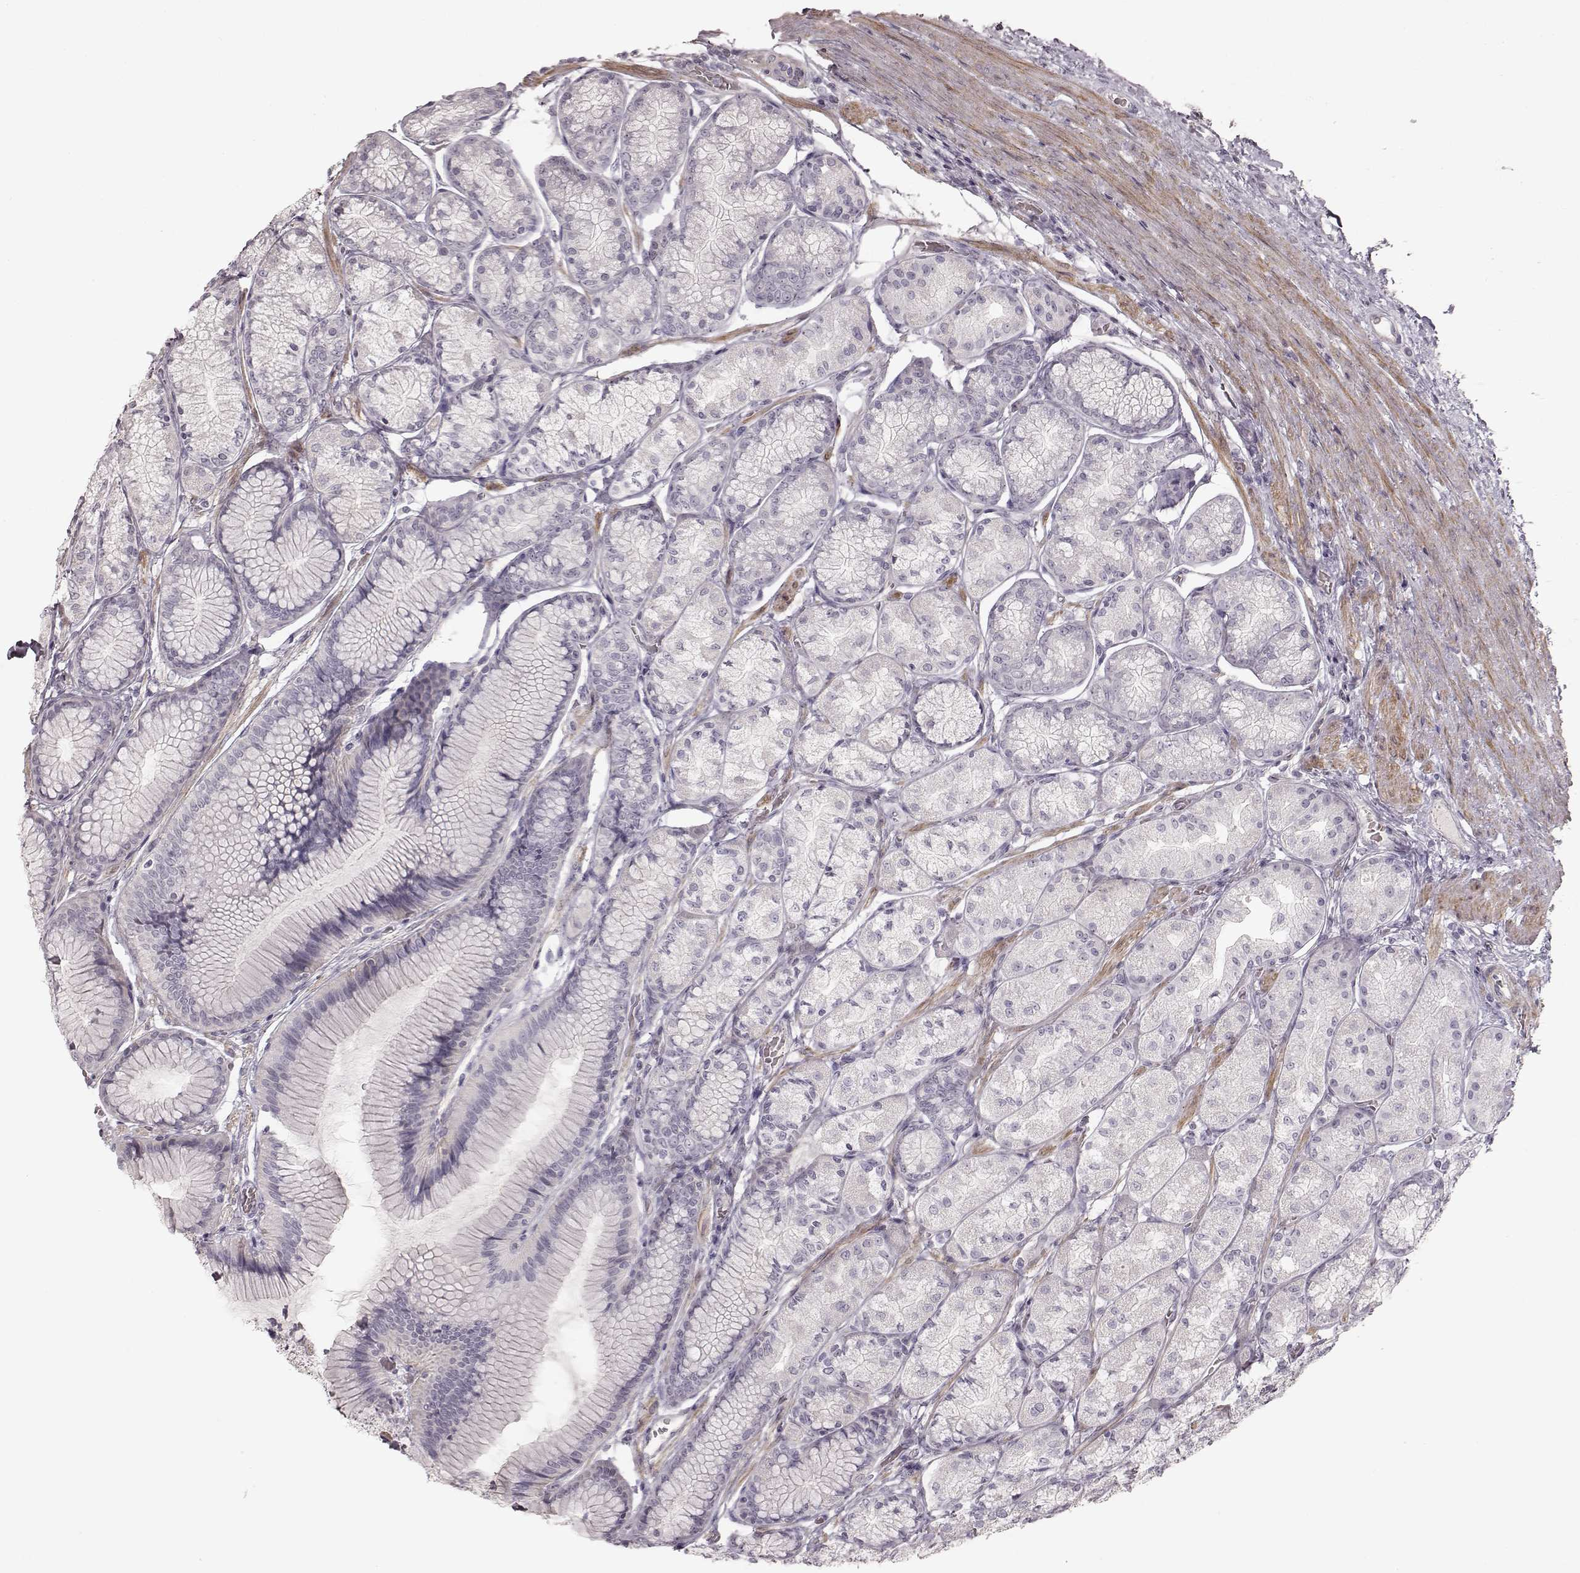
{"staining": {"intensity": "negative", "quantity": "none", "location": "none"}, "tissue": "stomach", "cell_type": "Glandular cells", "image_type": "normal", "snomed": [{"axis": "morphology", "description": "Normal tissue, NOS"}, {"axis": "morphology", "description": "Adenocarcinoma, NOS"}, {"axis": "morphology", "description": "Adenocarcinoma, High grade"}, {"axis": "topography", "description": "Stomach, upper"}, {"axis": "topography", "description": "Stomach"}], "caption": "Immunohistochemical staining of unremarkable stomach displays no significant expression in glandular cells. The staining is performed using DAB brown chromogen with nuclei counter-stained in using hematoxylin.", "gene": "PRLHR", "patient": {"sex": "female", "age": 65}}